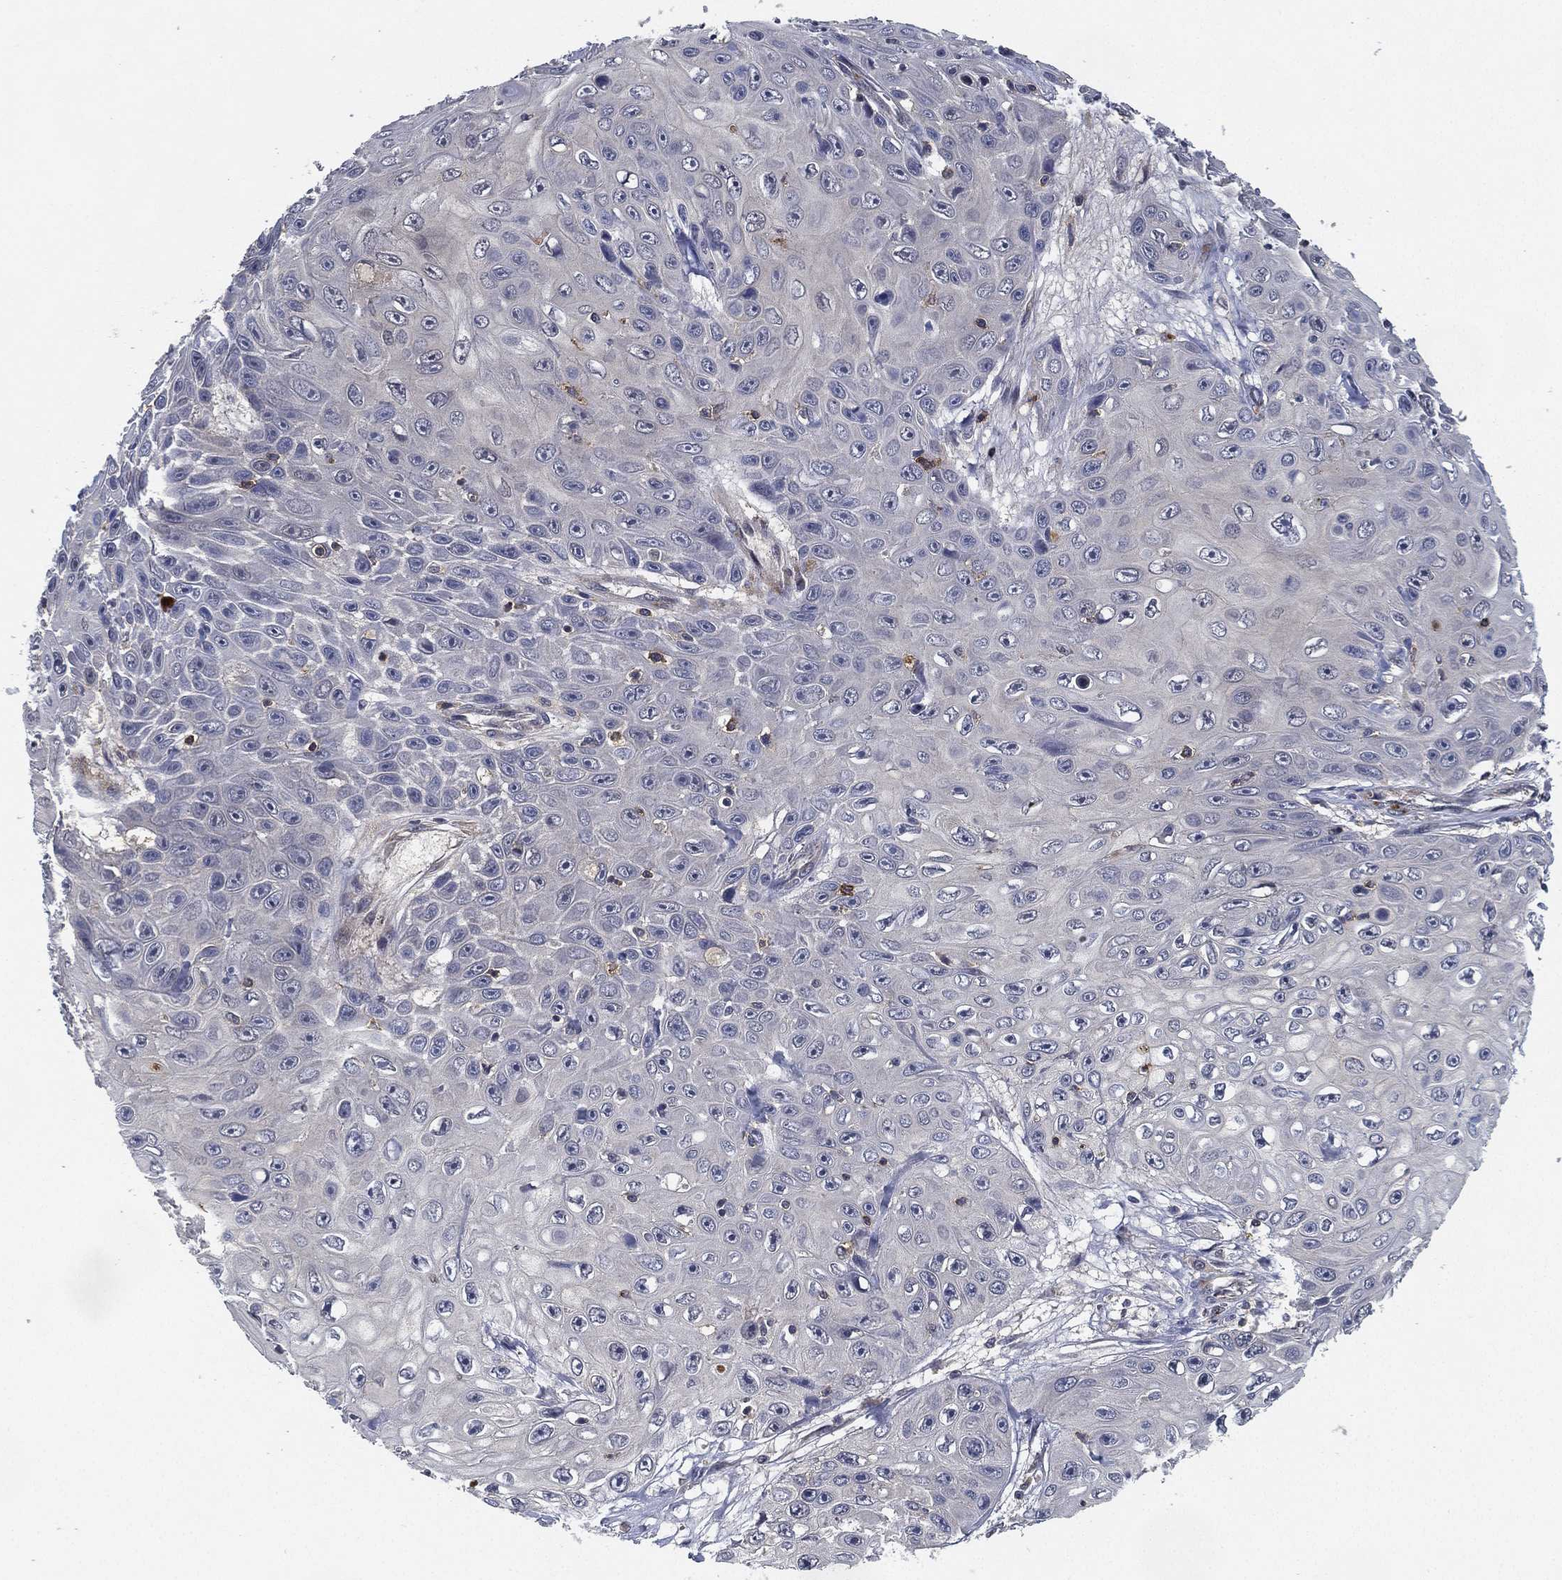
{"staining": {"intensity": "negative", "quantity": "none", "location": "none"}, "tissue": "skin cancer", "cell_type": "Tumor cells", "image_type": "cancer", "snomed": [{"axis": "morphology", "description": "Squamous cell carcinoma, NOS"}, {"axis": "topography", "description": "Skin"}], "caption": "Tumor cells are negative for brown protein staining in squamous cell carcinoma (skin).", "gene": "CFAP251", "patient": {"sex": "male", "age": 82}}